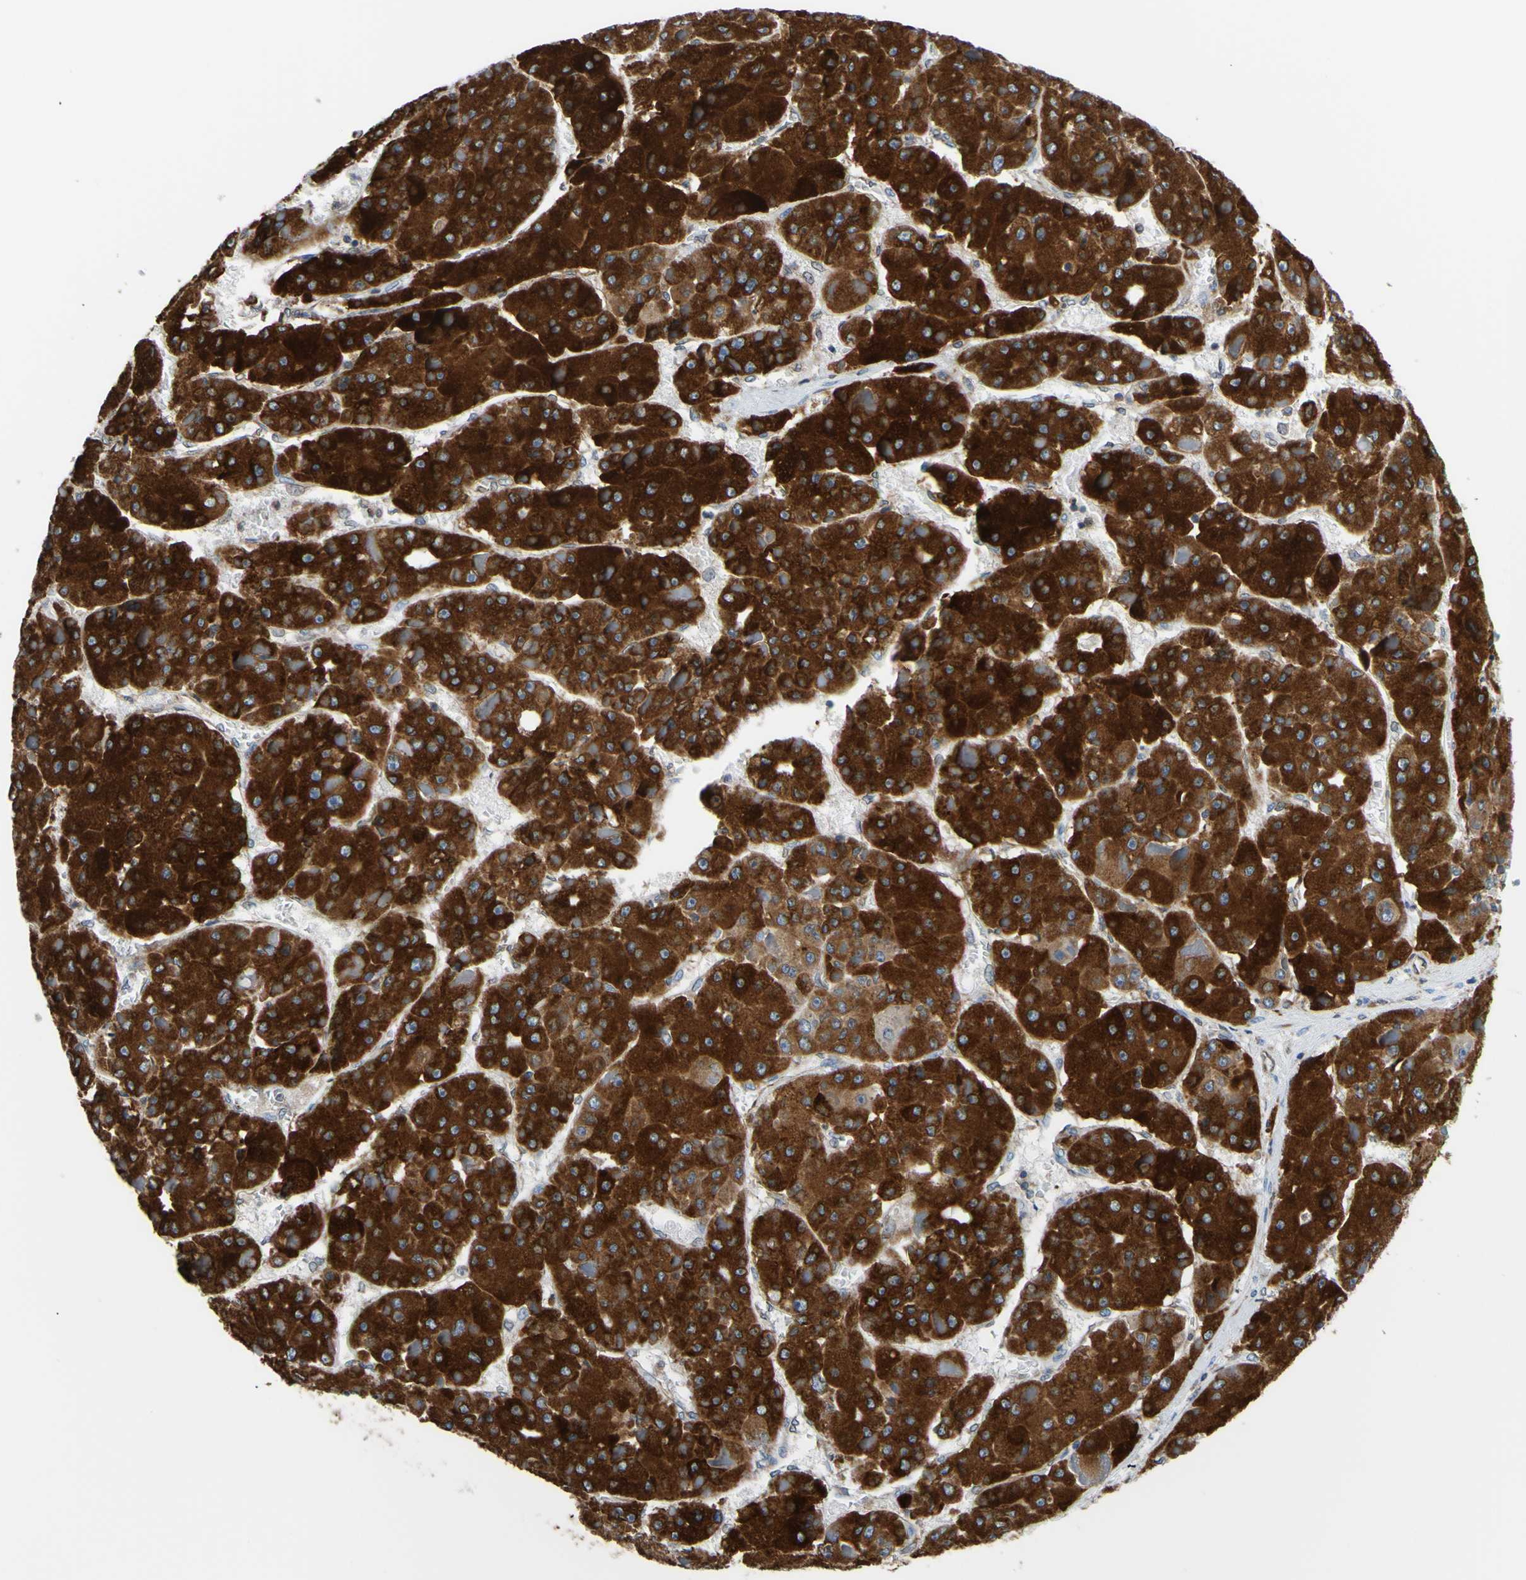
{"staining": {"intensity": "strong", "quantity": ">75%", "location": "cytoplasmic/membranous"}, "tissue": "liver cancer", "cell_type": "Tumor cells", "image_type": "cancer", "snomed": [{"axis": "morphology", "description": "Carcinoma, Hepatocellular, NOS"}, {"axis": "topography", "description": "Liver"}], "caption": "A brown stain shows strong cytoplasmic/membranous expression of a protein in liver cancer (hepatocellular carcinoma) tumor cells. (IHC, brightfield microscopy, high magnification).", "gene": "MGST2", "patient": {"sex": "female", "age": 73}}